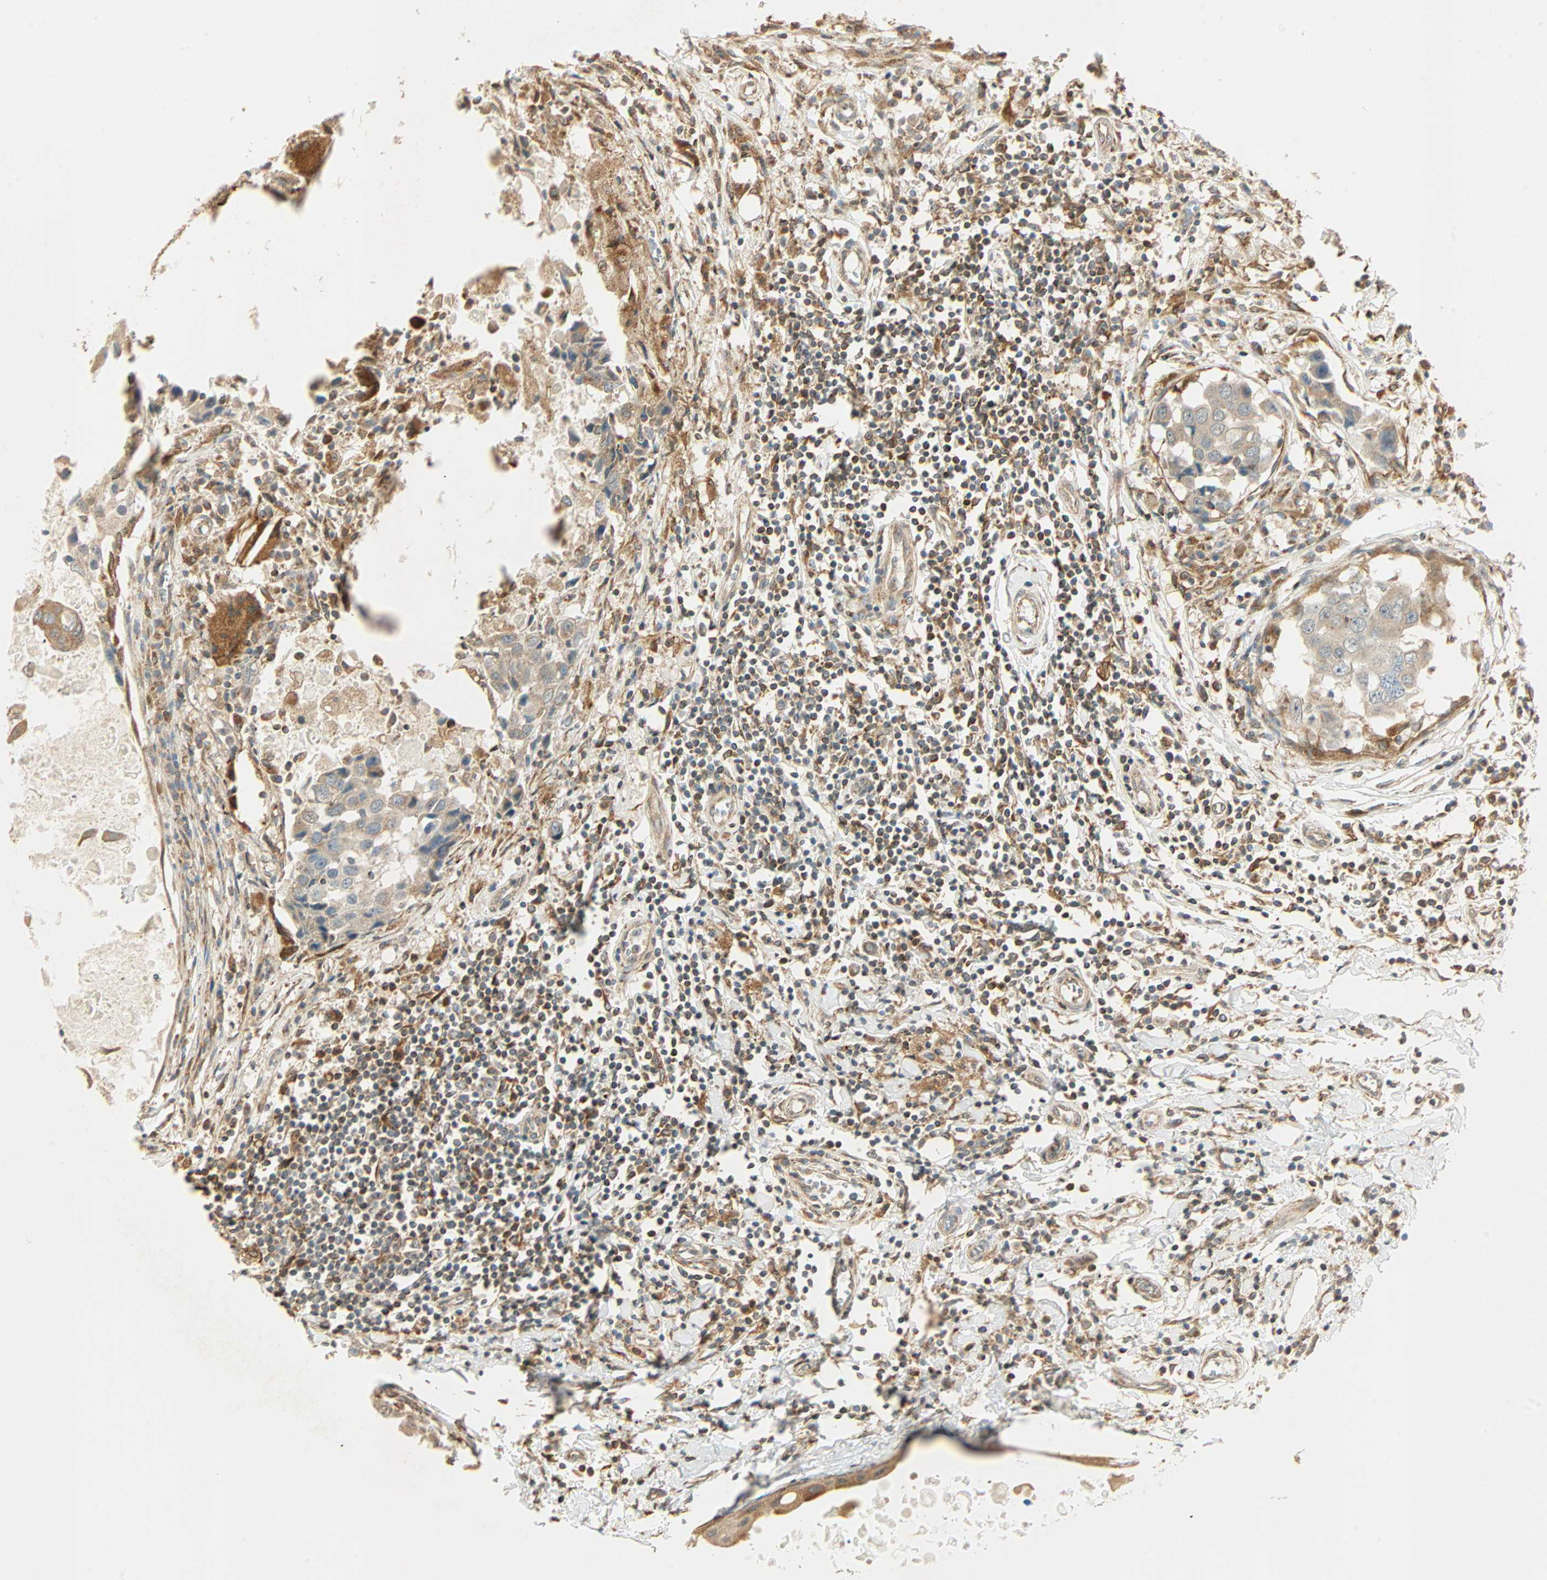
{"staining": {"intensity": "moderate", "quantity": ">75%", "location": "cytoplasmic/membranous,nuclear"}, "tissue": "breast cancer", "cell_type": "Tumor cells", "image_type": "cancer", "snomed": [{"axis": "morphology", "description": "Duct carcinoma"}, {"axis": "topography", "description": "Breast"}], "caption": "Breast invasive ductal carcinoma was stained to show a protein in brown. There is medium levels of moderate cytoplasmic/membranous and nuclear positivity in about >75% of tumor cells.", "gene": "PNPLA6", "patient": {"sex": "female", "age": 27}}